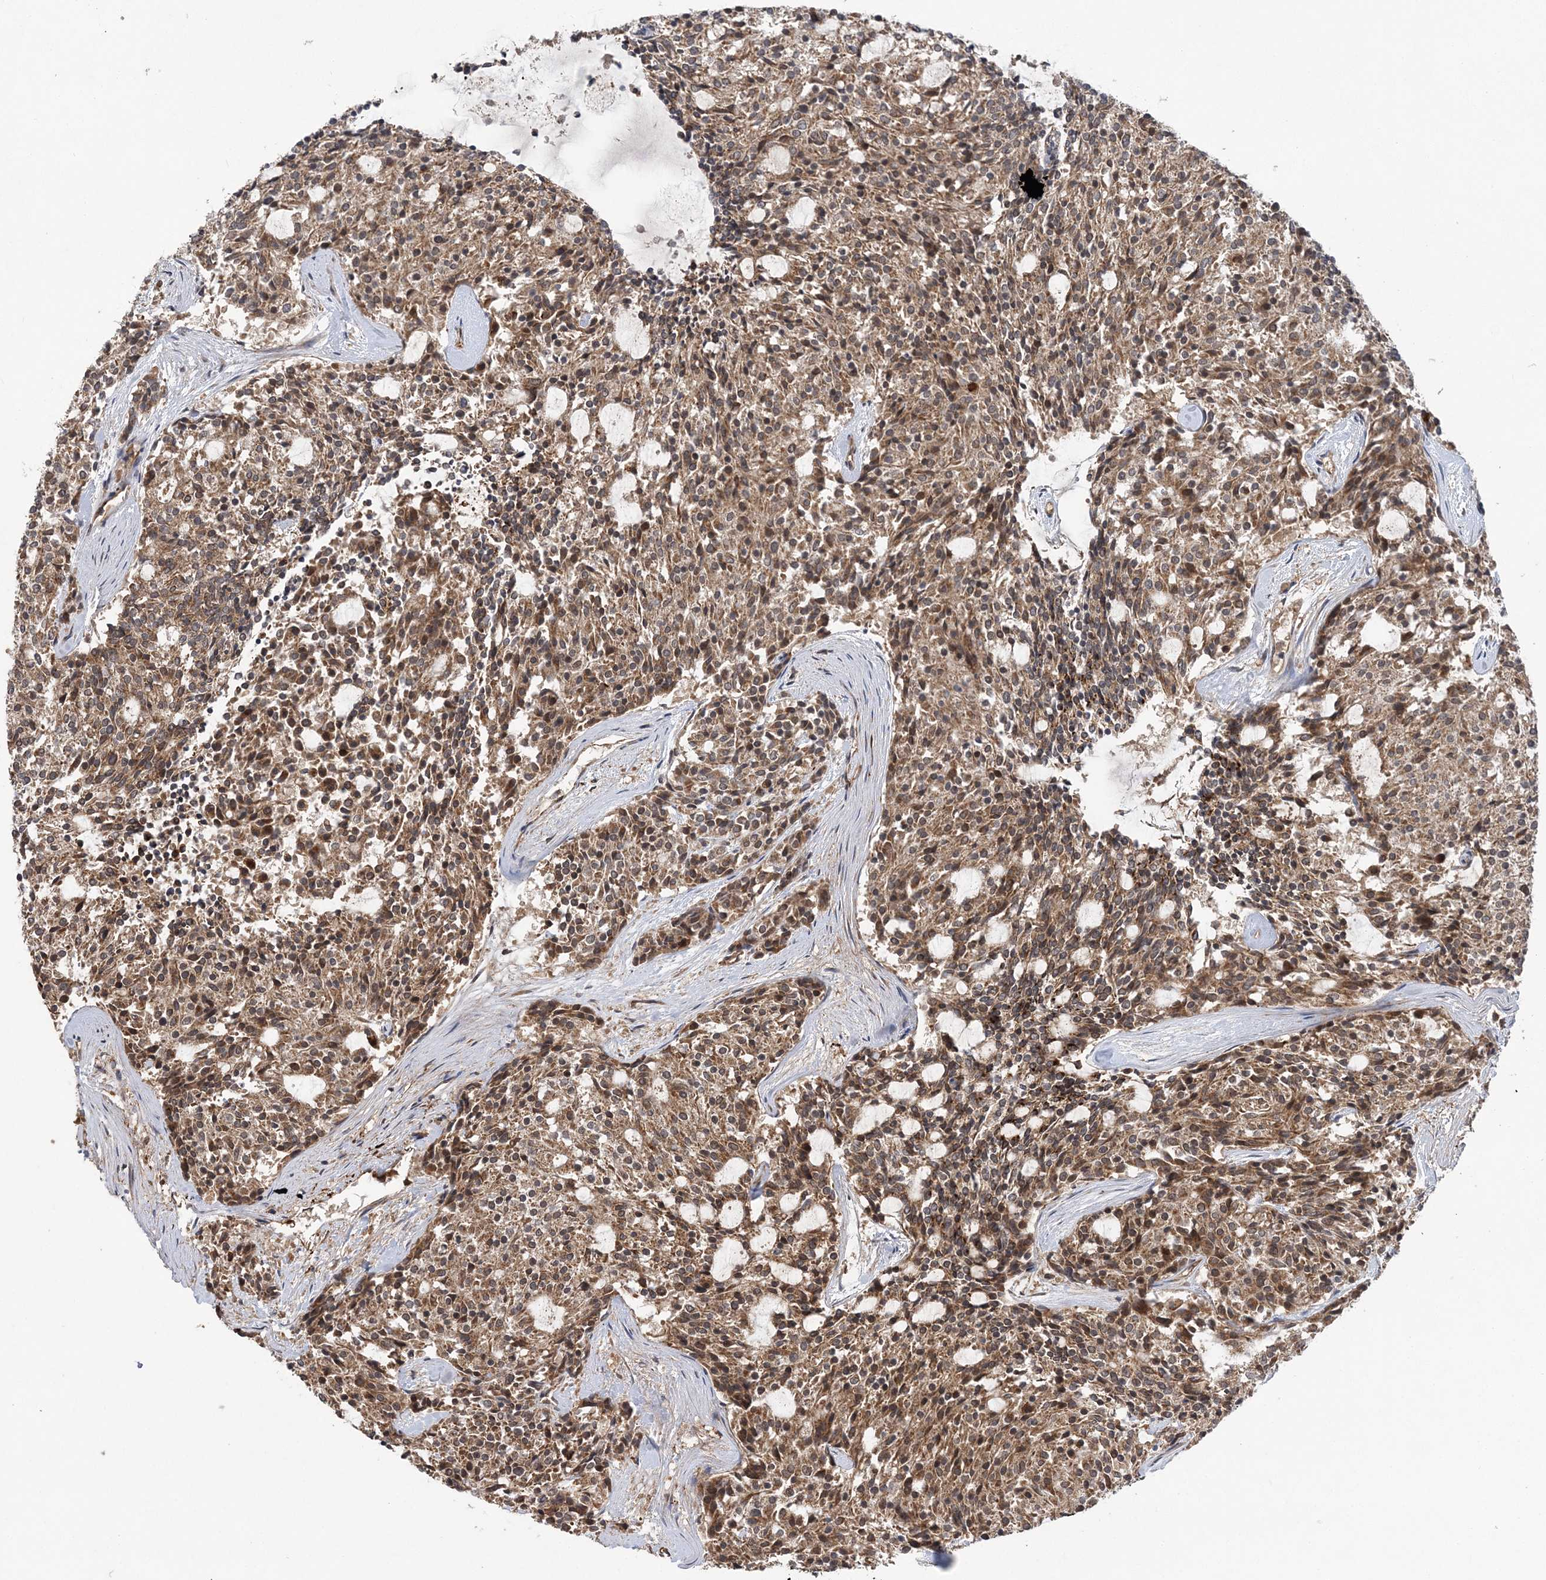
{"staining": {"intensity": "moderate", "quantity": ">75%", "location": "cytoplasmic/membranous"}, "tissue": "carcinoid", "cell_type": "Tumor cells", "image_type": "cancer", "snomed": [{"axis": "morphology", "description": "Carcinoid, malignant, NOS"}, {"axis": "topography", "description": "Pancreas"}], "caption": "Immunohistochemistry micrograph of neoplastic tissue: human carcinoid stained using immunohistochemistry (IHC) displays medium levels of moderate protein expression localized specifically in the cytoplasmic/membranous of tumor cells, appearing as a cytoplasmic/membranous brown color.", "gene": "ATG3", "patient": {"sex": "female", "age": 54}}